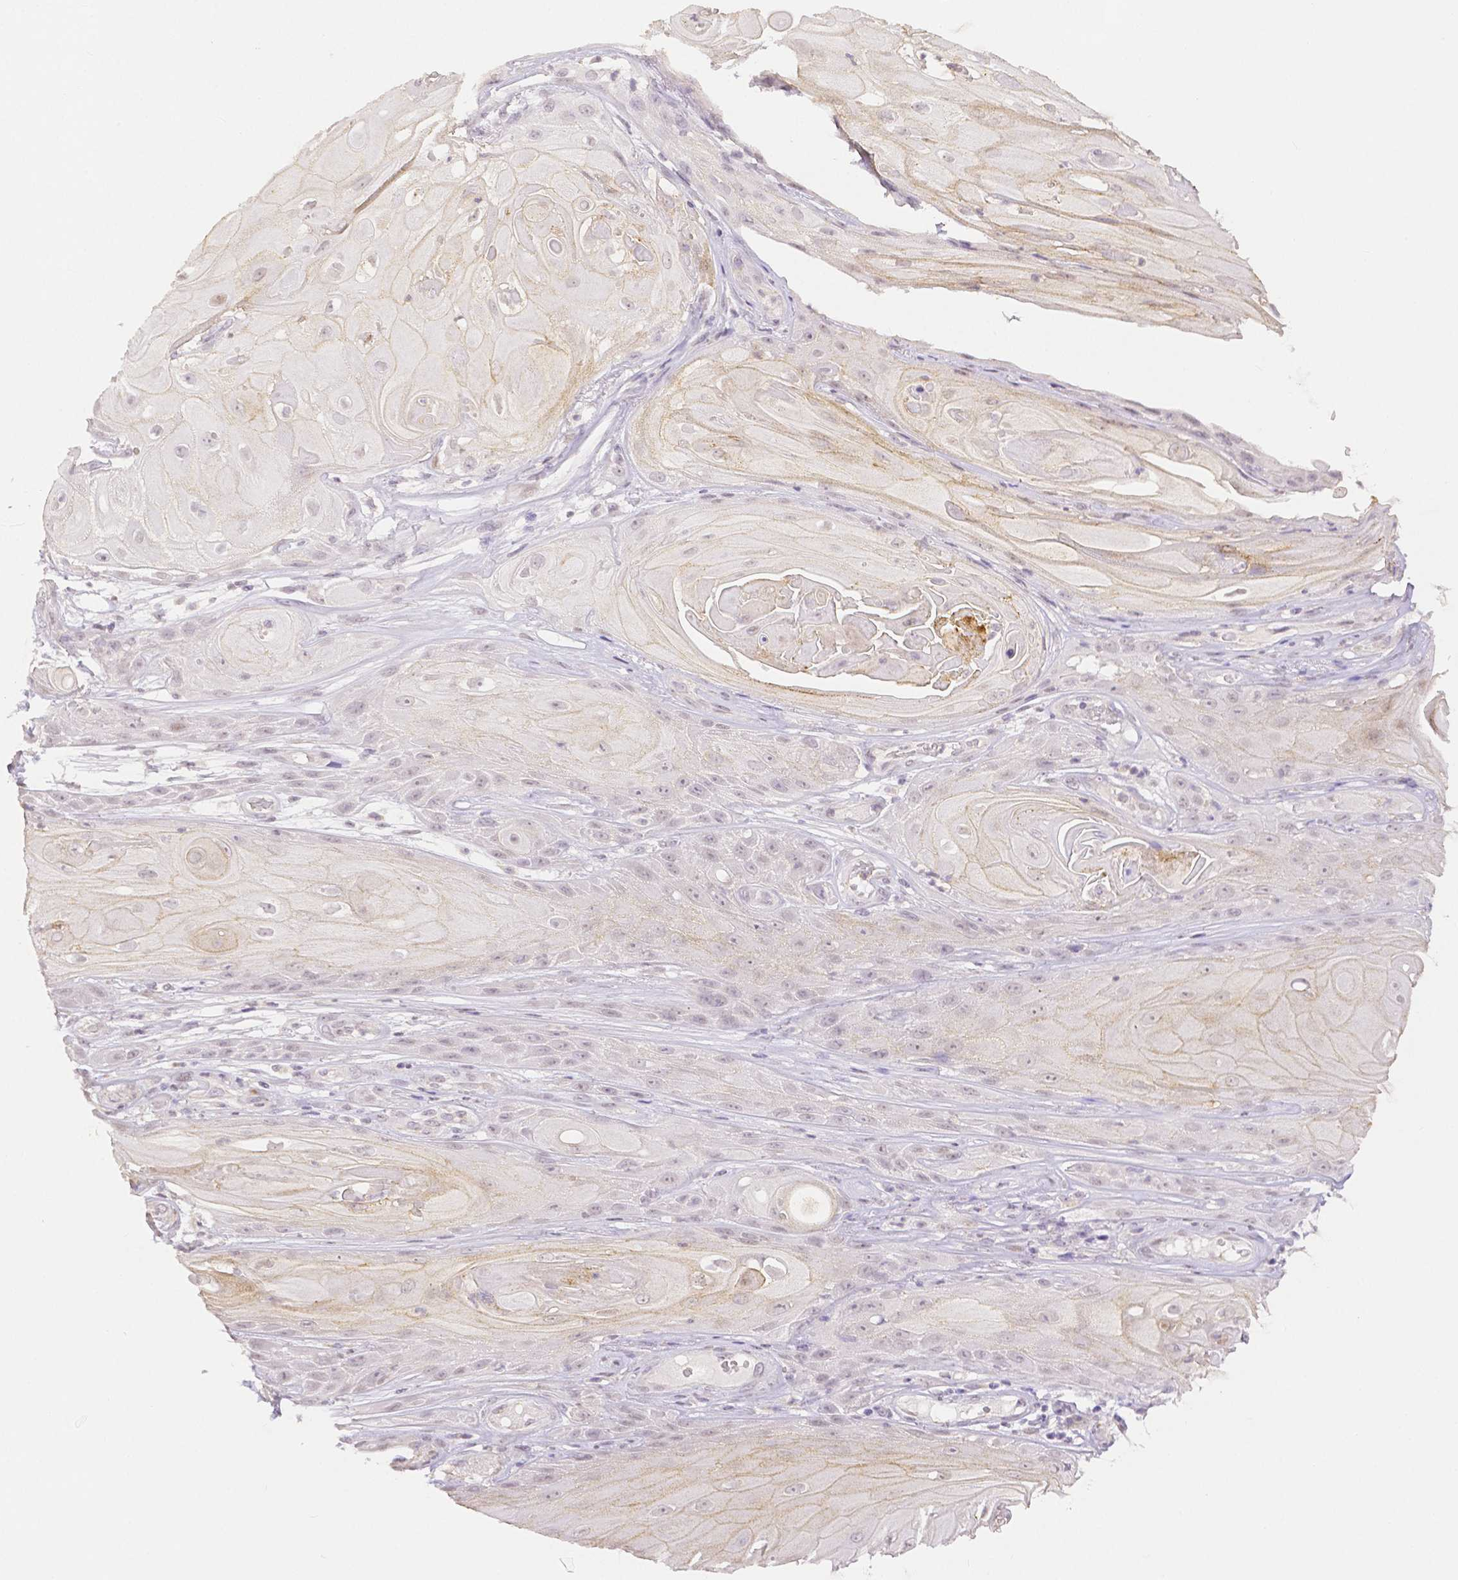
{"staining": {"intensity": "weak", "quantity": "25%-75%", "location": "cytoplasmic/membranous"}, "tissue": "skin cancer", "cell_type": "Tumor cells", "image_type": "cancer", "snomed": [{"axis": "morphology", "description": "Squamous cell carcinoma, NOS"}, {"axis": "topography", "description": "Skin"}], "caption": "This histopathology image shows skin cancer stained with immunohistochemistry (IHC) to label a protein in brown. The cytoplasmic/membranous of tumor cells show weak positivity for the protein. Nuclei are counter-stained blue.", "gene": "OCLN", "patient": {"sex": "male", "age": 62}}